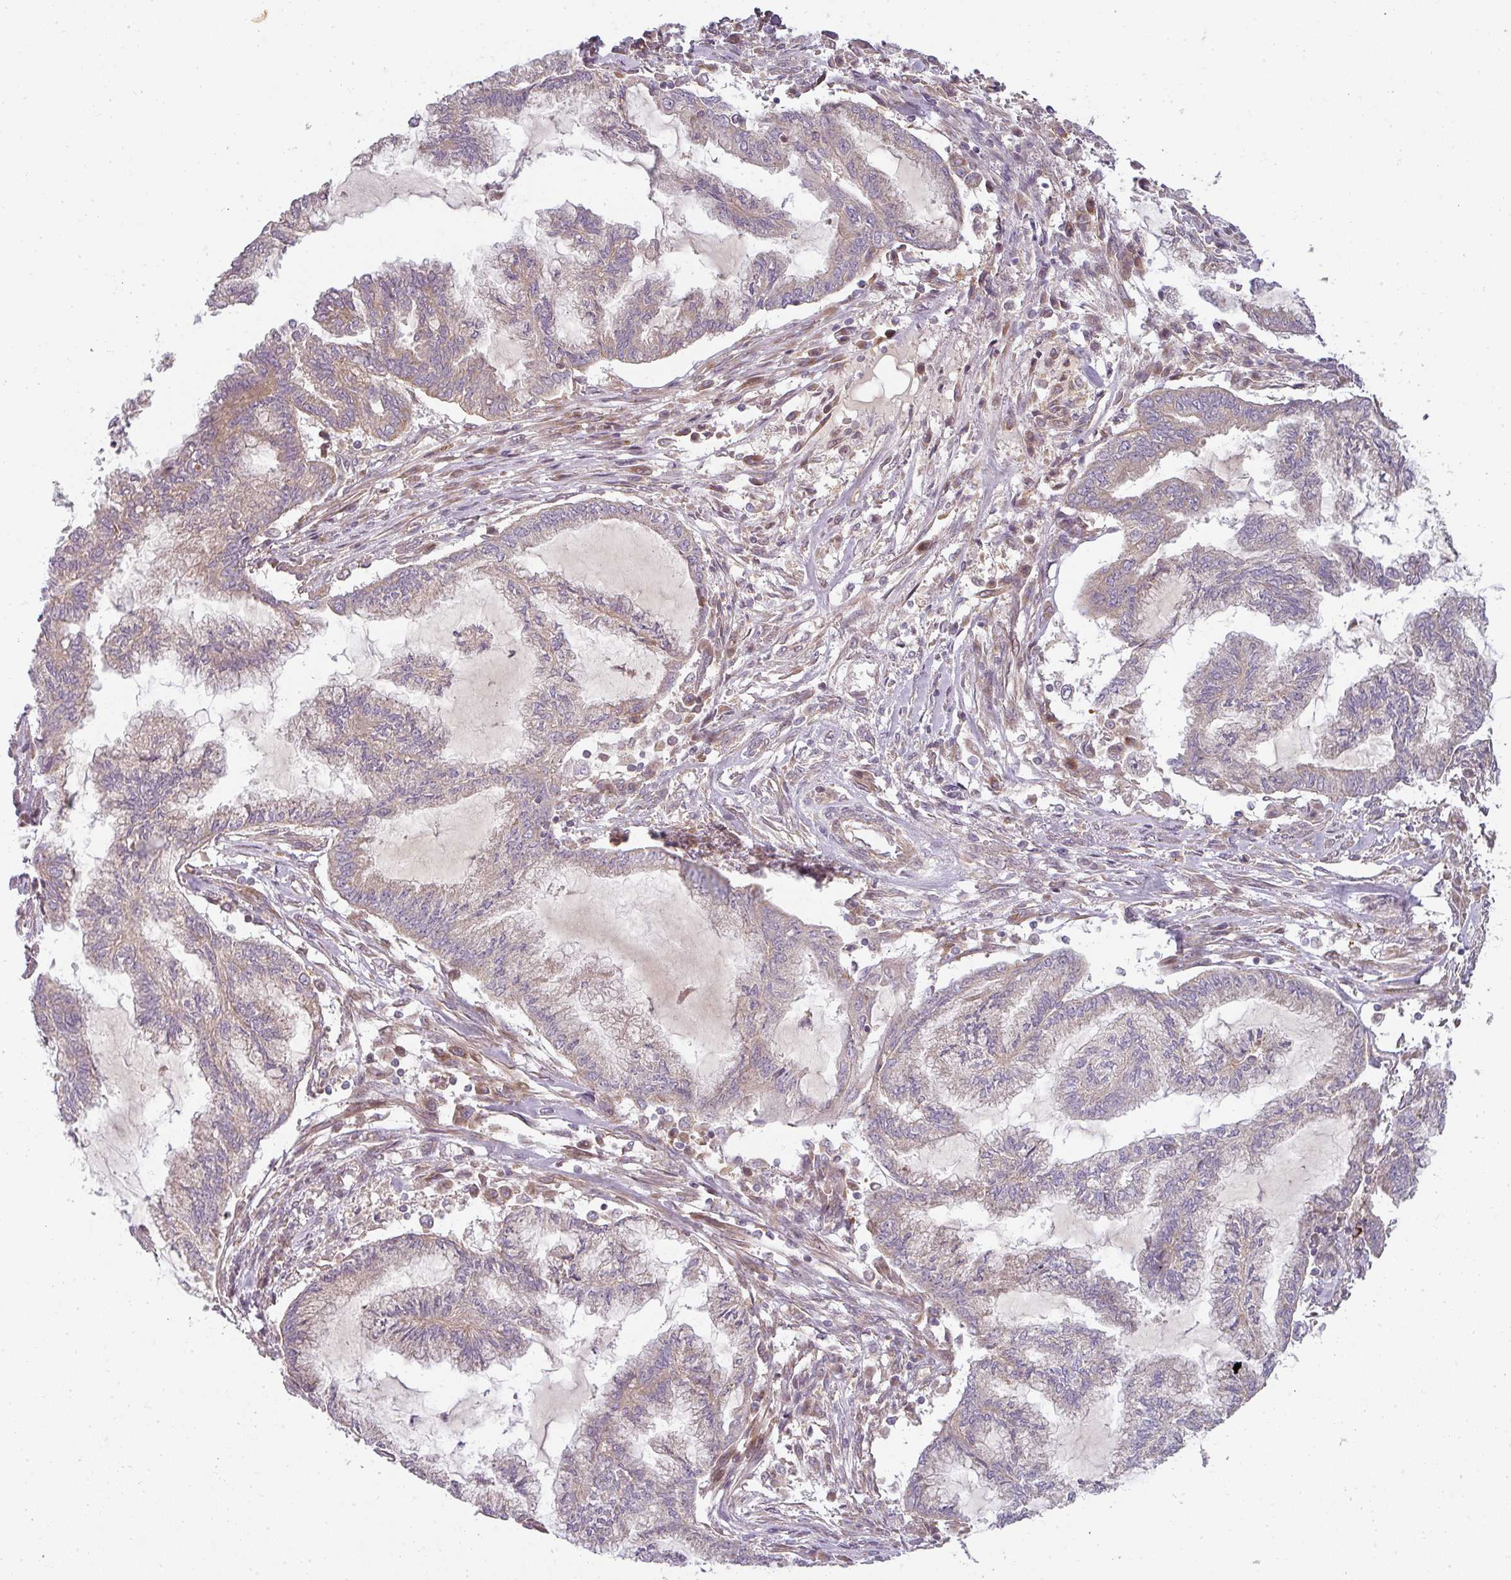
{"staining": {"intensity": "weak", "quantity": "25%-75%", "location": "cytoplasmic/membranous"}, "tissue": "endometrial cancer", "cell_type": "Tumor cells", "image_type": "cancer", "snomed": [{"axis": "morphology", "description": "Adenocarcinoma, NOS"}, {"axis": "topography", "description": "Endometrium"}], "caption": "This histopathology image exhibits IHC staining of endometrial cancer, with low weak cytoplasmic/membranous positivity in about 25%-75% of tumor cells.", "gene": "CNOT1", "patient": {"sex": "female", "age": 86}}